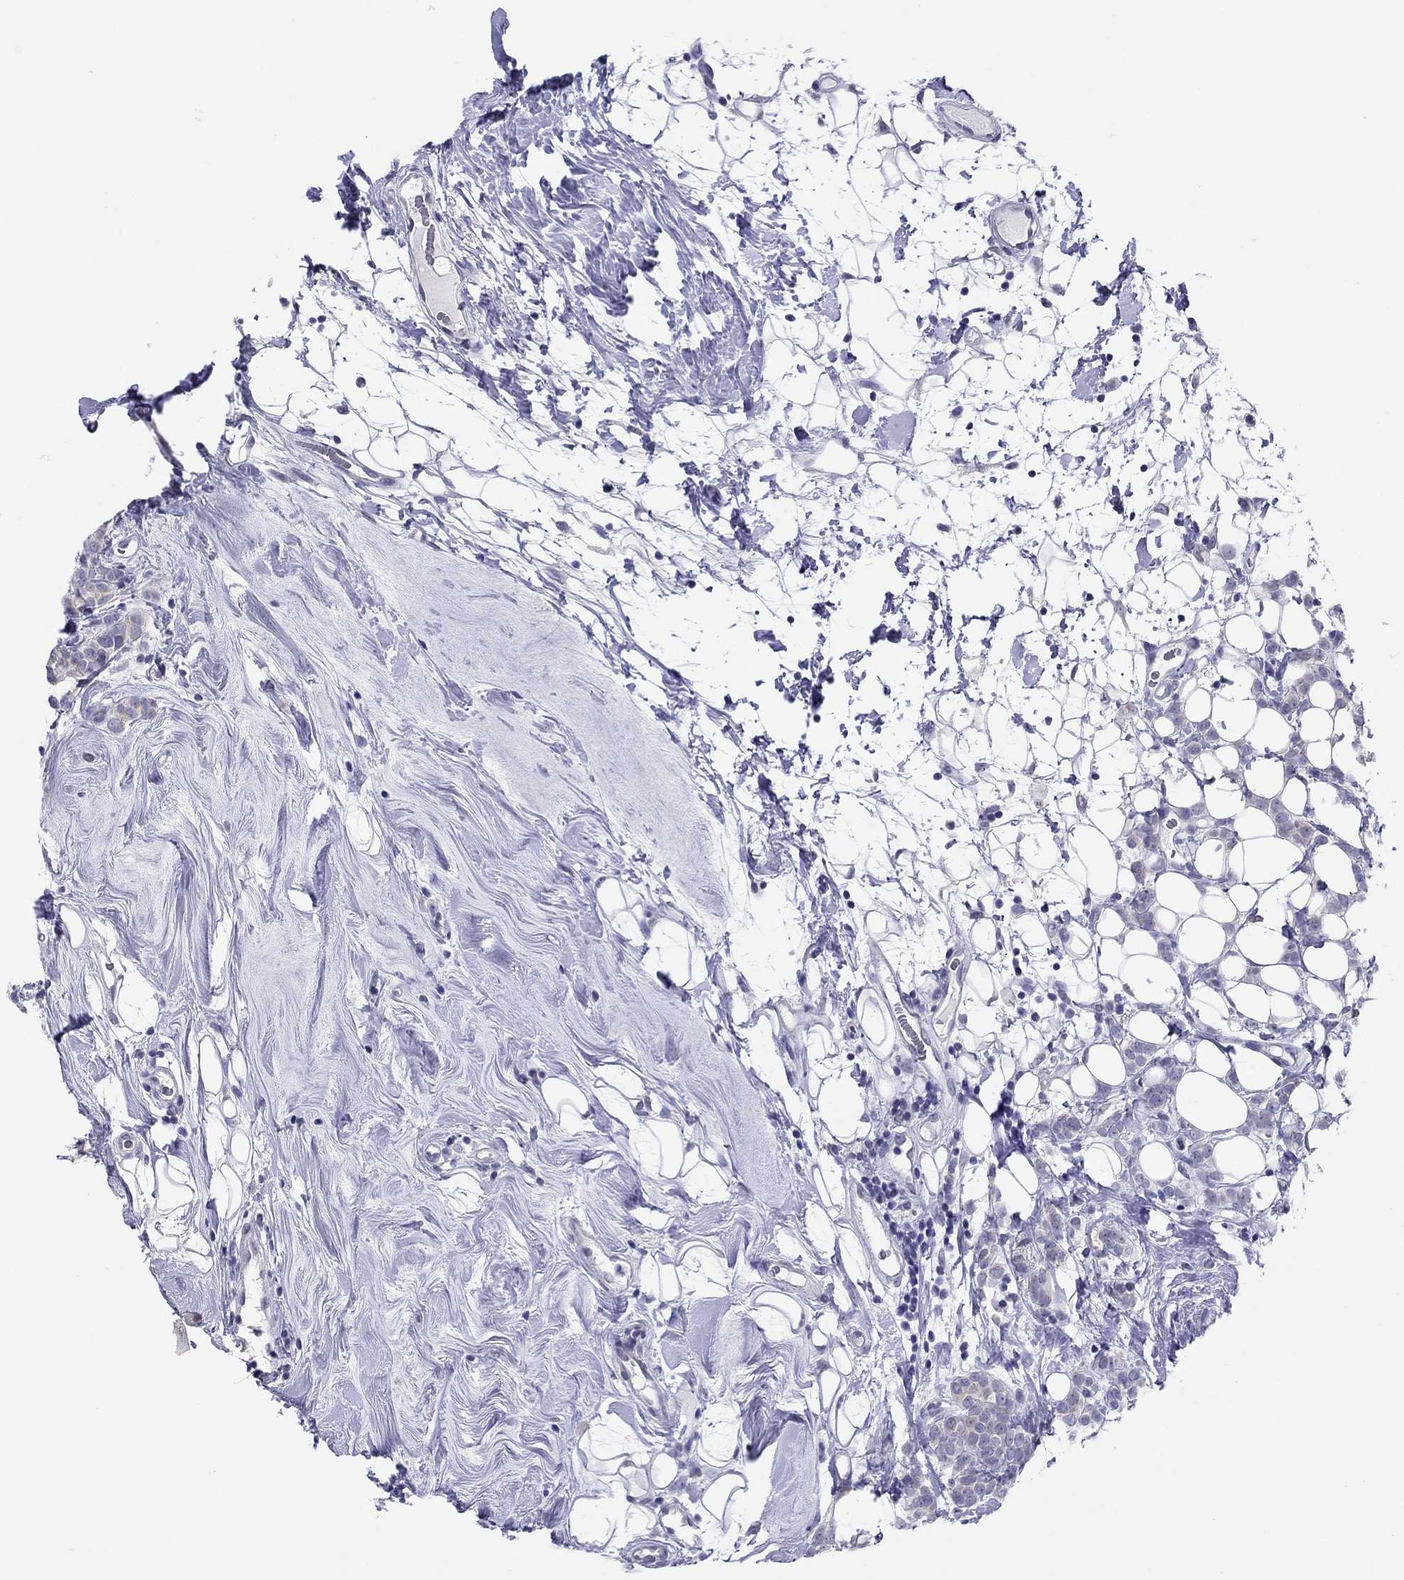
{"staining": {"intensity": "negative", "quantity": "none", "location": "none"}, "tissue": "breast cancer", "cell_type": "Tumor cells", "image_type": "cancer", "snomed": [{"axis": "morphology", "description": "Lobular carcinoma"}, {"axis": "topography", "description": "Breast"}], "caption": "The photomicrograph displays no significant positivity in tumor cells of breast cancer (lobular carcinoma).", "gene": "ARMC12", "patient": {"sex": "female", "age": 49}}